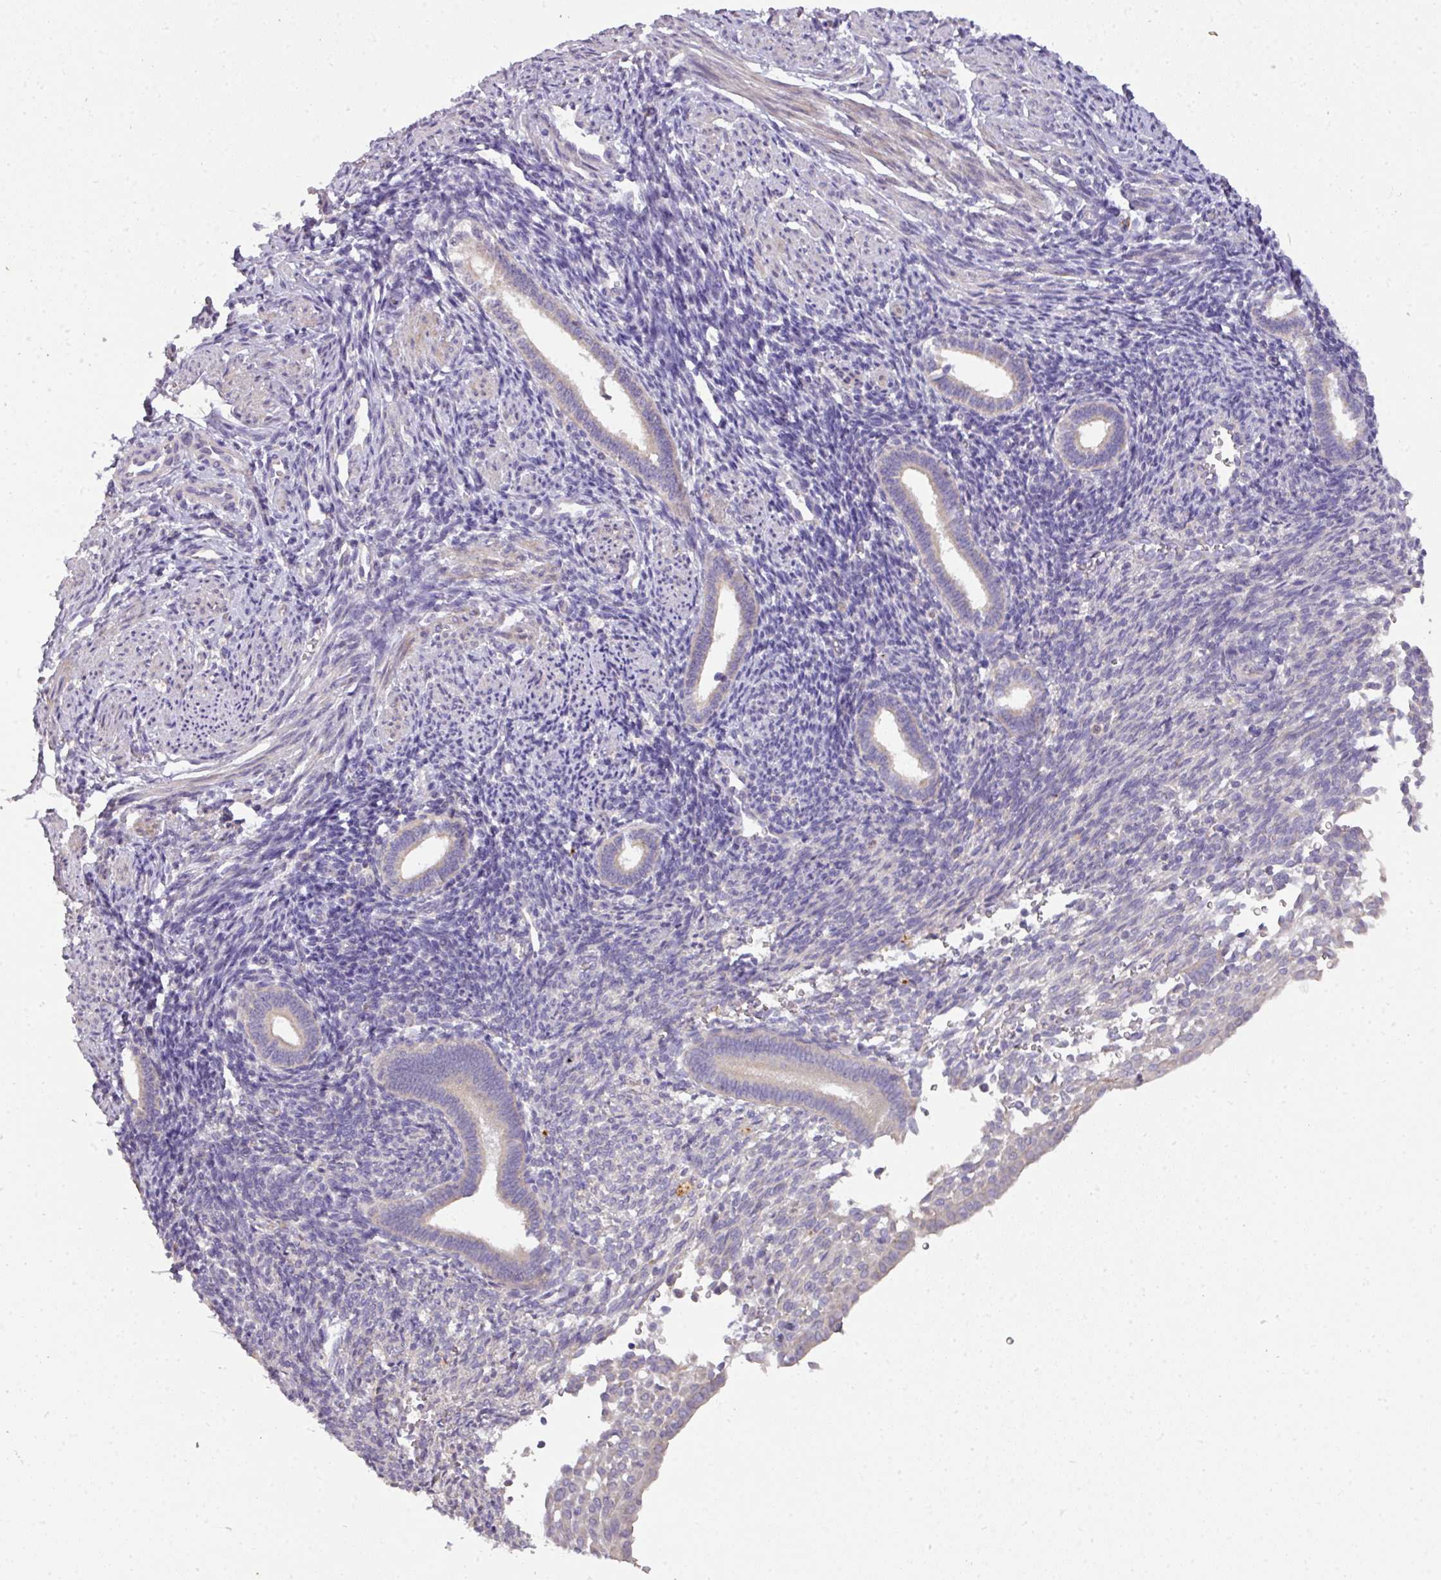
{"staining": {"intensity": "negative", "quantity": "none", "location": "none"}, "tissue": "endometrium", "cell_type": "Cells in endometrial stroma", "image_type": "normal", "snomed": [{"axis": "morphology", "description": "Normal tissue, NOS"}, {"axis": "topography", "description": "Endometrium"}], "caption": "IHC image of normal endometrium: endometrium stained with DAB reveals no significant protein expression in cells in endometrial stroma. (Brightfield microscopy of DAB (3,3'-diaminobenzidine) immunohistochemistry (IHC) at high magnification).", "gene": "ZNF266", "patient": {"sex": "female", "age": 32}}